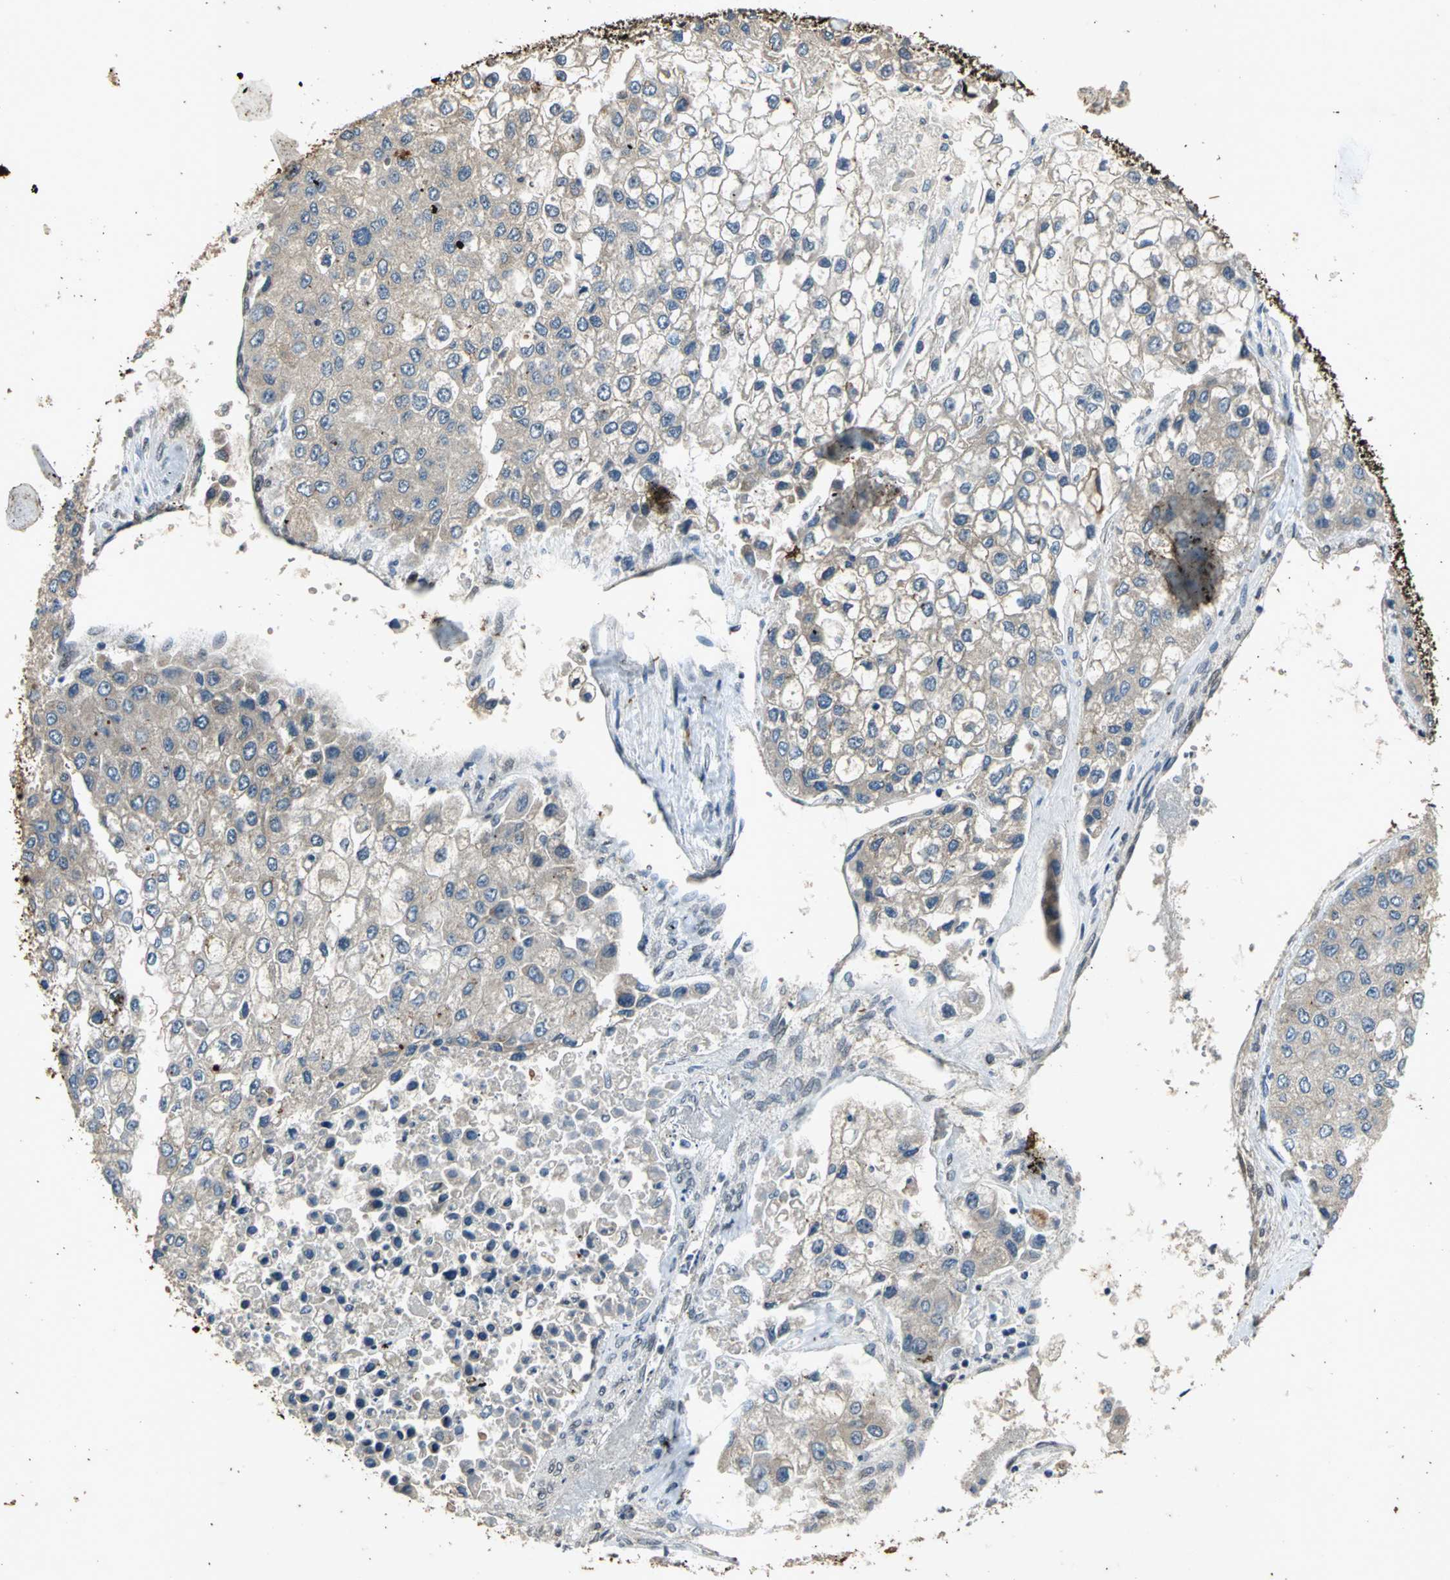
{"staining": {"intensity": "weak", "quantity": "<25%", "location": "cytoplasmic/membranous"}, "tissue": "liver cancer", "cell_type": "Tumor cells", "image_type": "cancer", "snomed": [{"axis": "morphology", "description": "Carcinoma, Hepatocellular, NOS"}, {"axis": "topography", "description": "Liver"}], "caption": "A photomicrograph of liver cancer stained for a protein displays no brown staining in tumor cells.", "gene": "NOTCH3", "patient": {"sex": "female", "age": 66}}